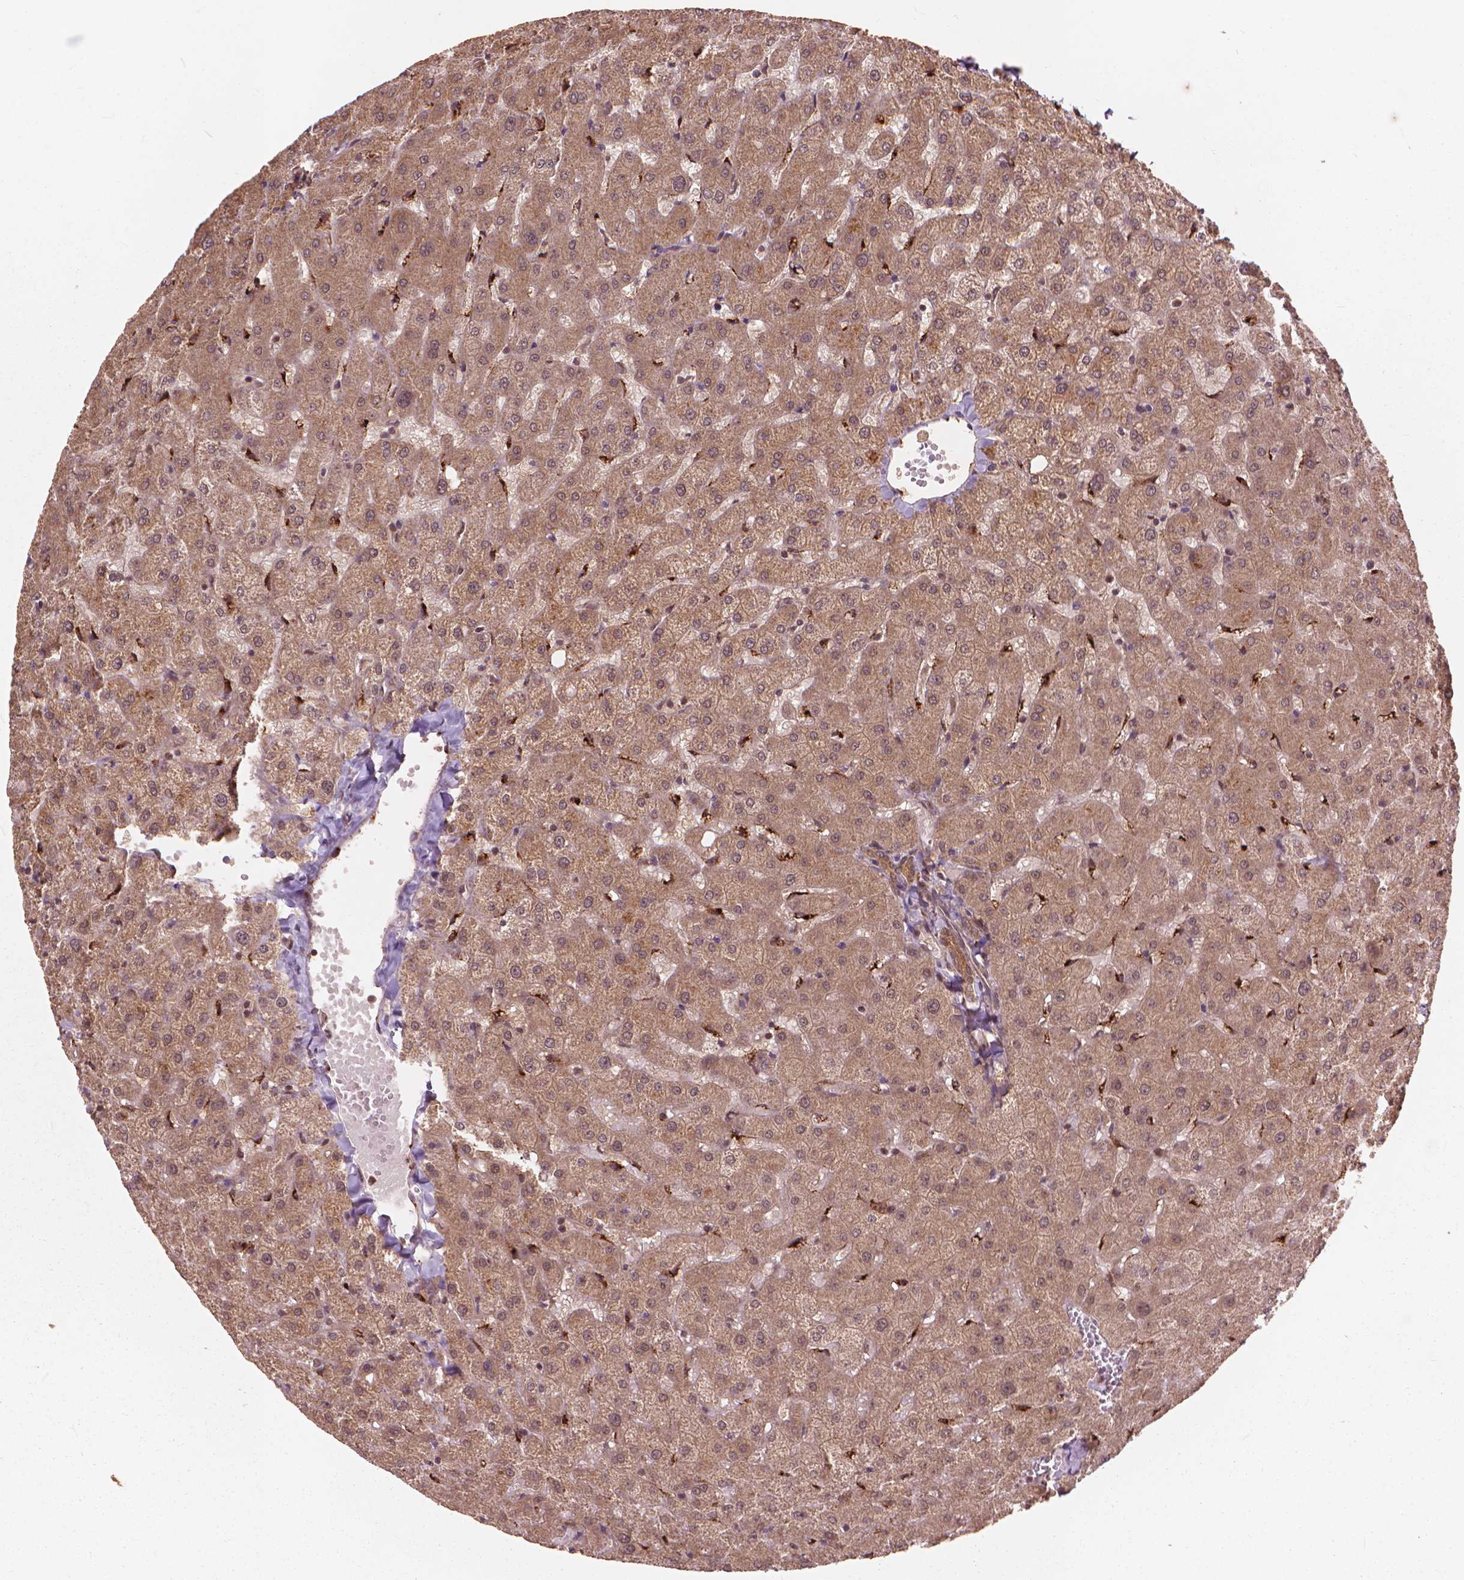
{"staining": {"intensity": "moderate", "quantity": ">75%", "location": "cytoplasmic/membranous"}, "tissue": "liver", "cell_type": "Cholangiocytes", "image_type": "normal", "snomed": [{"axis": "morphology", "description": "Normal tissue, NOS"}, {"axis": "topography", "description": "Liver"}], "caption": "Immunohistochemical staining of benign human liver demonstrates >75% levels of moderate cytoplasmic/membranous protein positivity in approximately >75% of cholangiocytes.", "gene": "SSU72", "patient": {"sex": "female", "age": 50}}